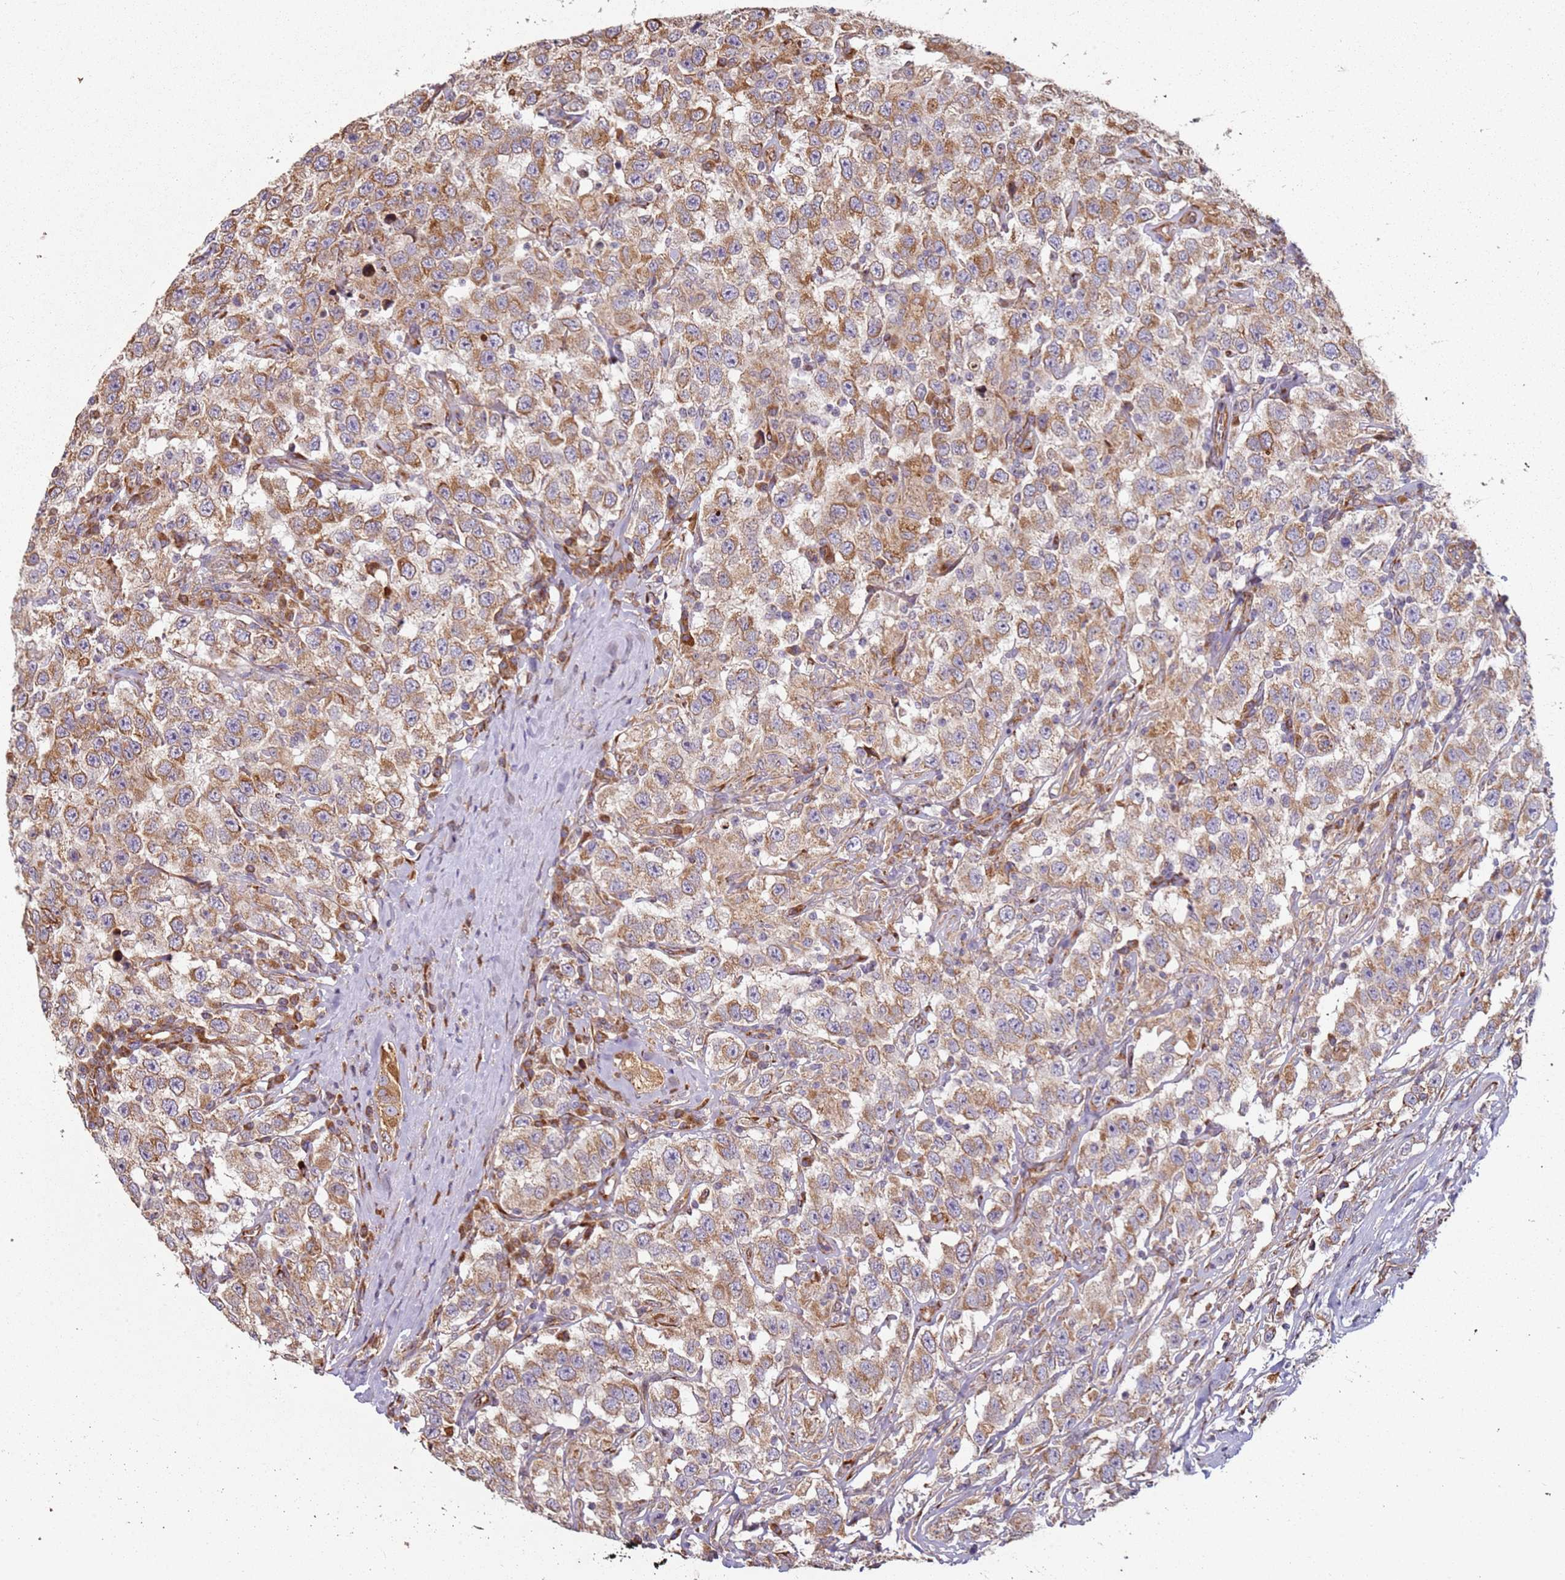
{"staining": {"intensity": "moderate", "quantity": ">75%", "location": "cytoplasmic/membranous"}, "tissue": "testis cancer", "cell_type": "Tumor cells", "image_type": "cancer", "snomed": [{"axis": "morphology", "description": "Seminoma, NOS"}, {"axis": "topography", "description": "Testis"}], "caption": "Immunohistochemical staining of testis cancer exhibits medium levels of moderate cytoplasmic/membranous protein staining in approximately >75% of tumor cells. The staining was performed using DAB (3,3'-diaminobenzidine), with brown indicating positive protein expression. Nuclei are stained blue with hematoxylin.", "gene": "ARFRP1", "patient": {"sex": "male", "age": 41}}